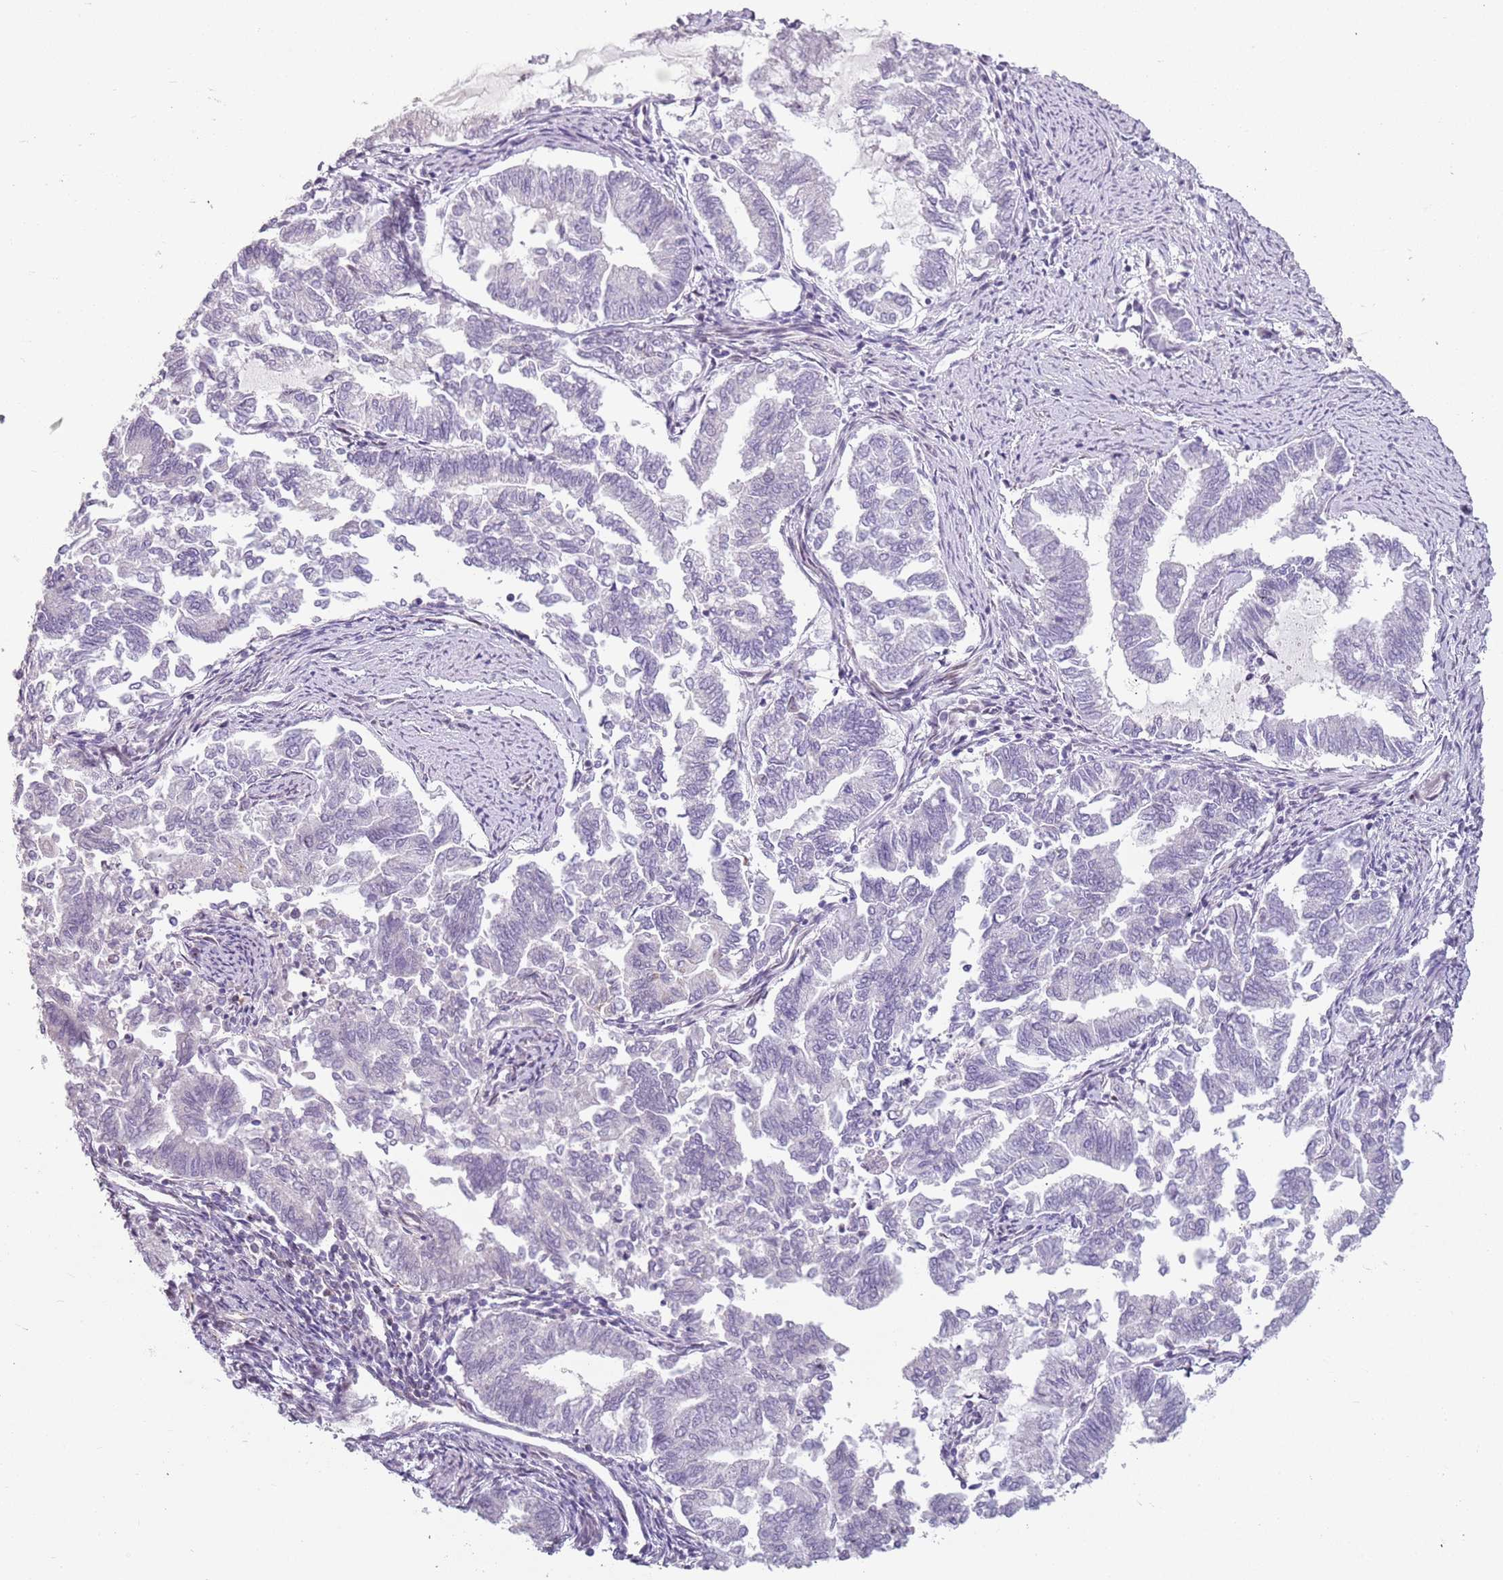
{"staining": {"intensity": "negative", "quantity": "none", "location": "none"}, "tissue": "endometrial cancer", "cell_type": "Tumor cells", "image_type": "cancer", "snomed": [{"axis": "morphology", "description": "Adenocarcinoma, NOS"}, {"axis": "topography", "description": "Endometrium"}], "caption": "The photomicrograph exhibits no staining of tumor cells in endometrial adenocarcinoma.", "gene": "DEFB116", "patient": {"sex": "female", "age": 79}}